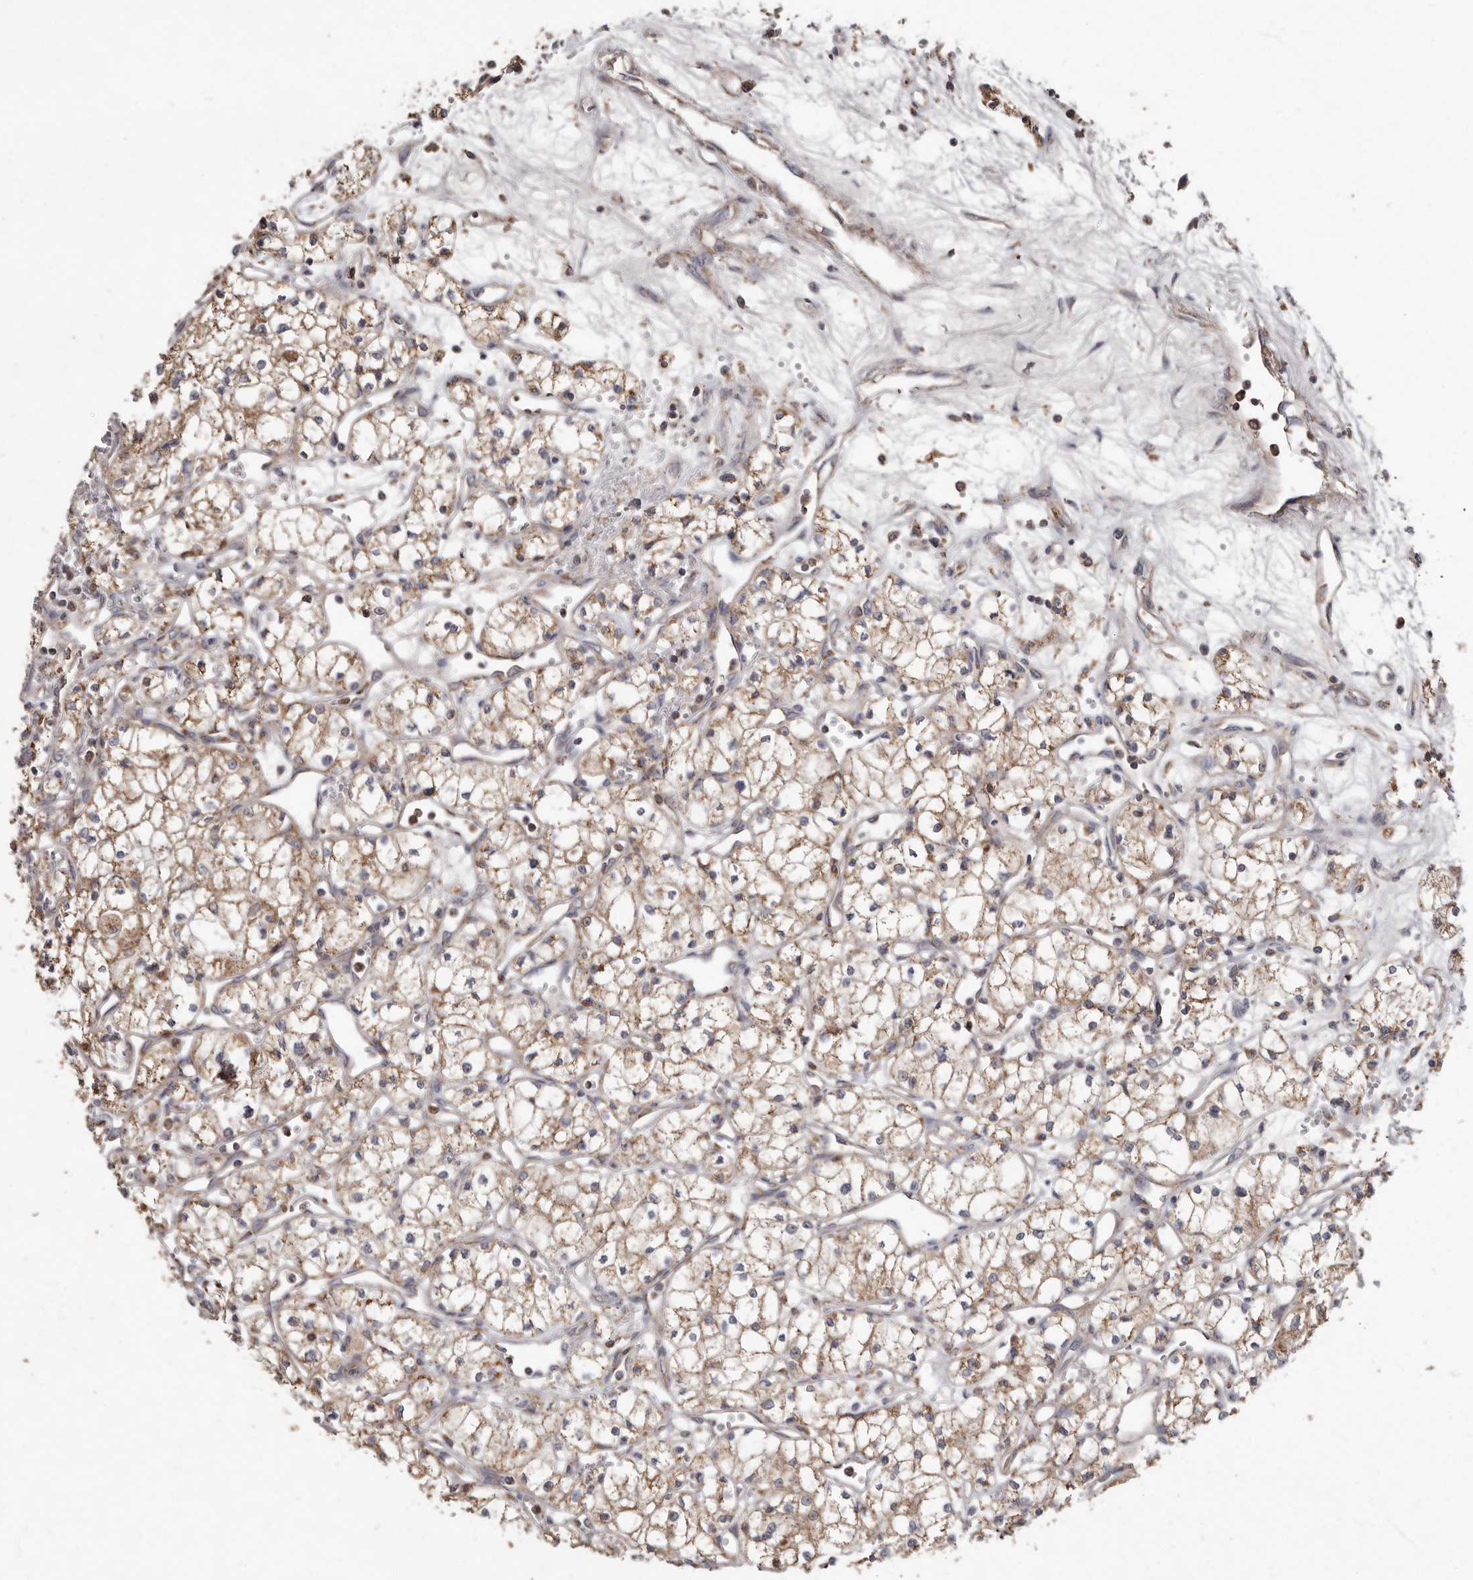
{"staining": {"intensity": "moderate", "quantity": ">75%", "location": "cytoplasmic/membranous"}, "tissue": "renal cancer", "cell_type": "Tumor cells", "image_type": "cancer", "snomed": [{"axis": "morphology", "description": "Adenocarcinoma, NOS"}, {"axis": "topography", "description": "Kidney"}], "caption": "This image exhibits IHC staining of human renal adenocarcinoma, with medium moderate cytoplasmic/membranous expression in approximately >75% of tumor cells.", "gene": "KIF26B", "patient": {"sex": "male", "age": 59}}